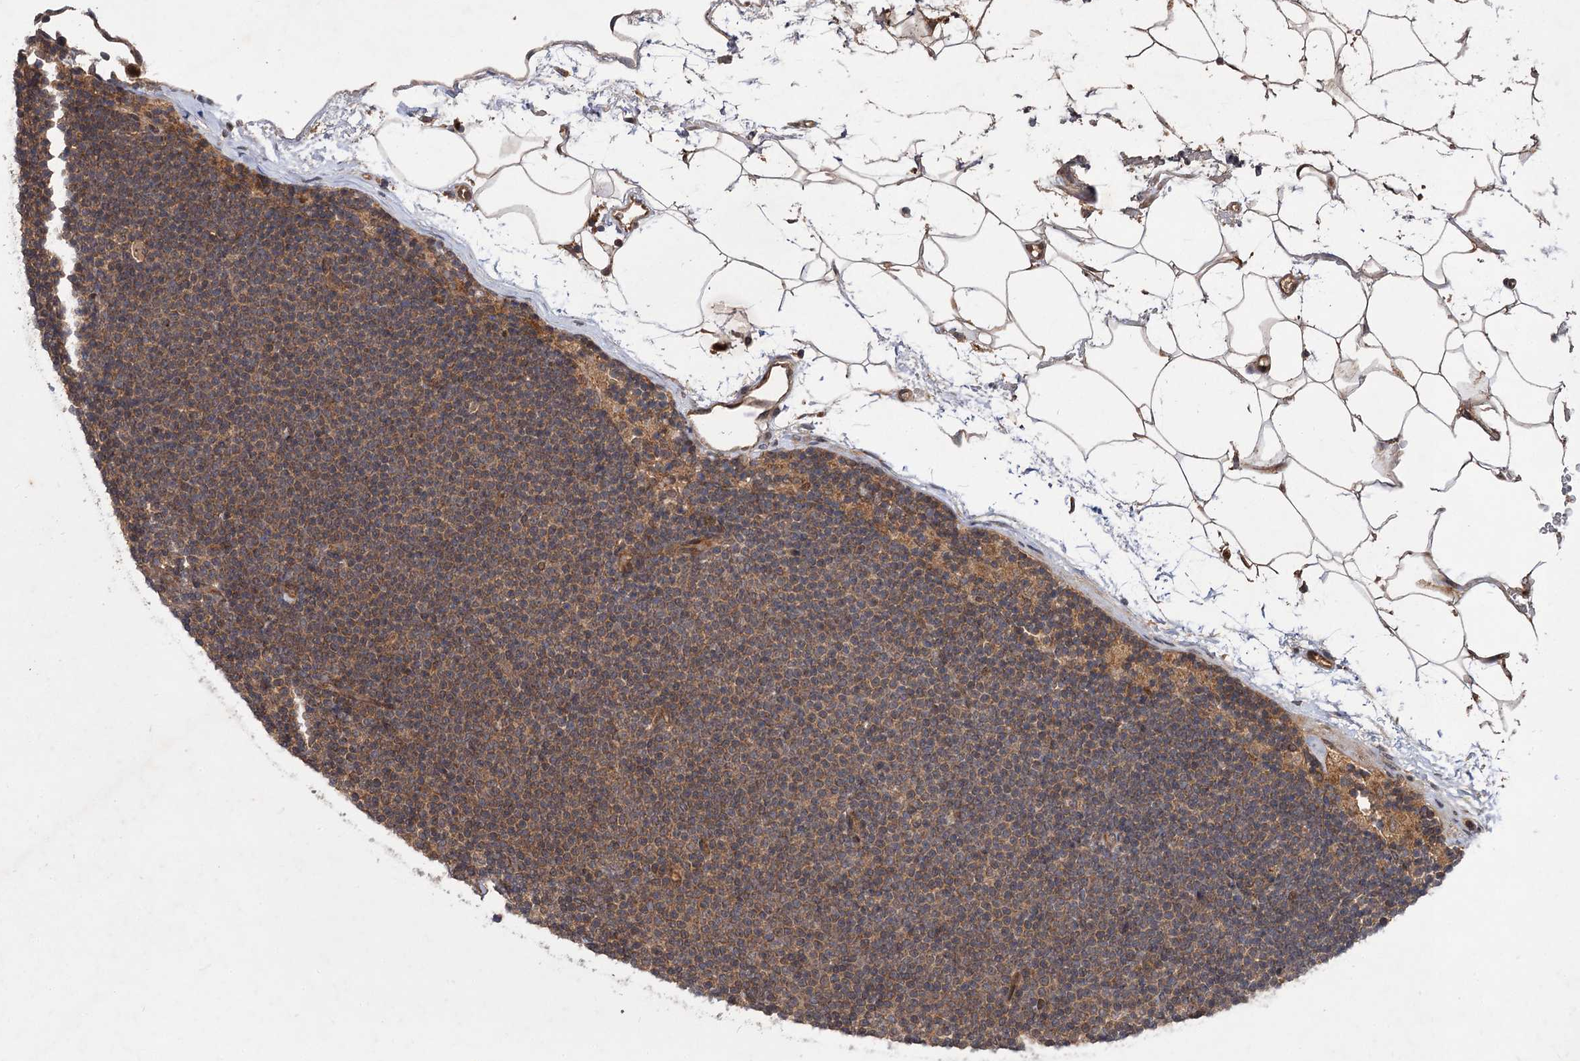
{"staining": {"intensity": "moderate", "quantity": ">75%", "location": "cytoplasmic/membranous"}, "tissue": "lymphoma", "cell_type": "Tumor cells", "image_type": "cancer", "snomed": [{"axis": "morphology", "description": "Malignant lymphoma, non-Hodgkin's type, Low grade"}, {"axis": "topography", "description": "Lymph node"}], "caption": "Moderate cytoplasmic/membranous expression is seen in about >75% of tumor cells in lymphoma.", "gene": "FBXW8", "patient": {"sex": "female", "age": 53}}